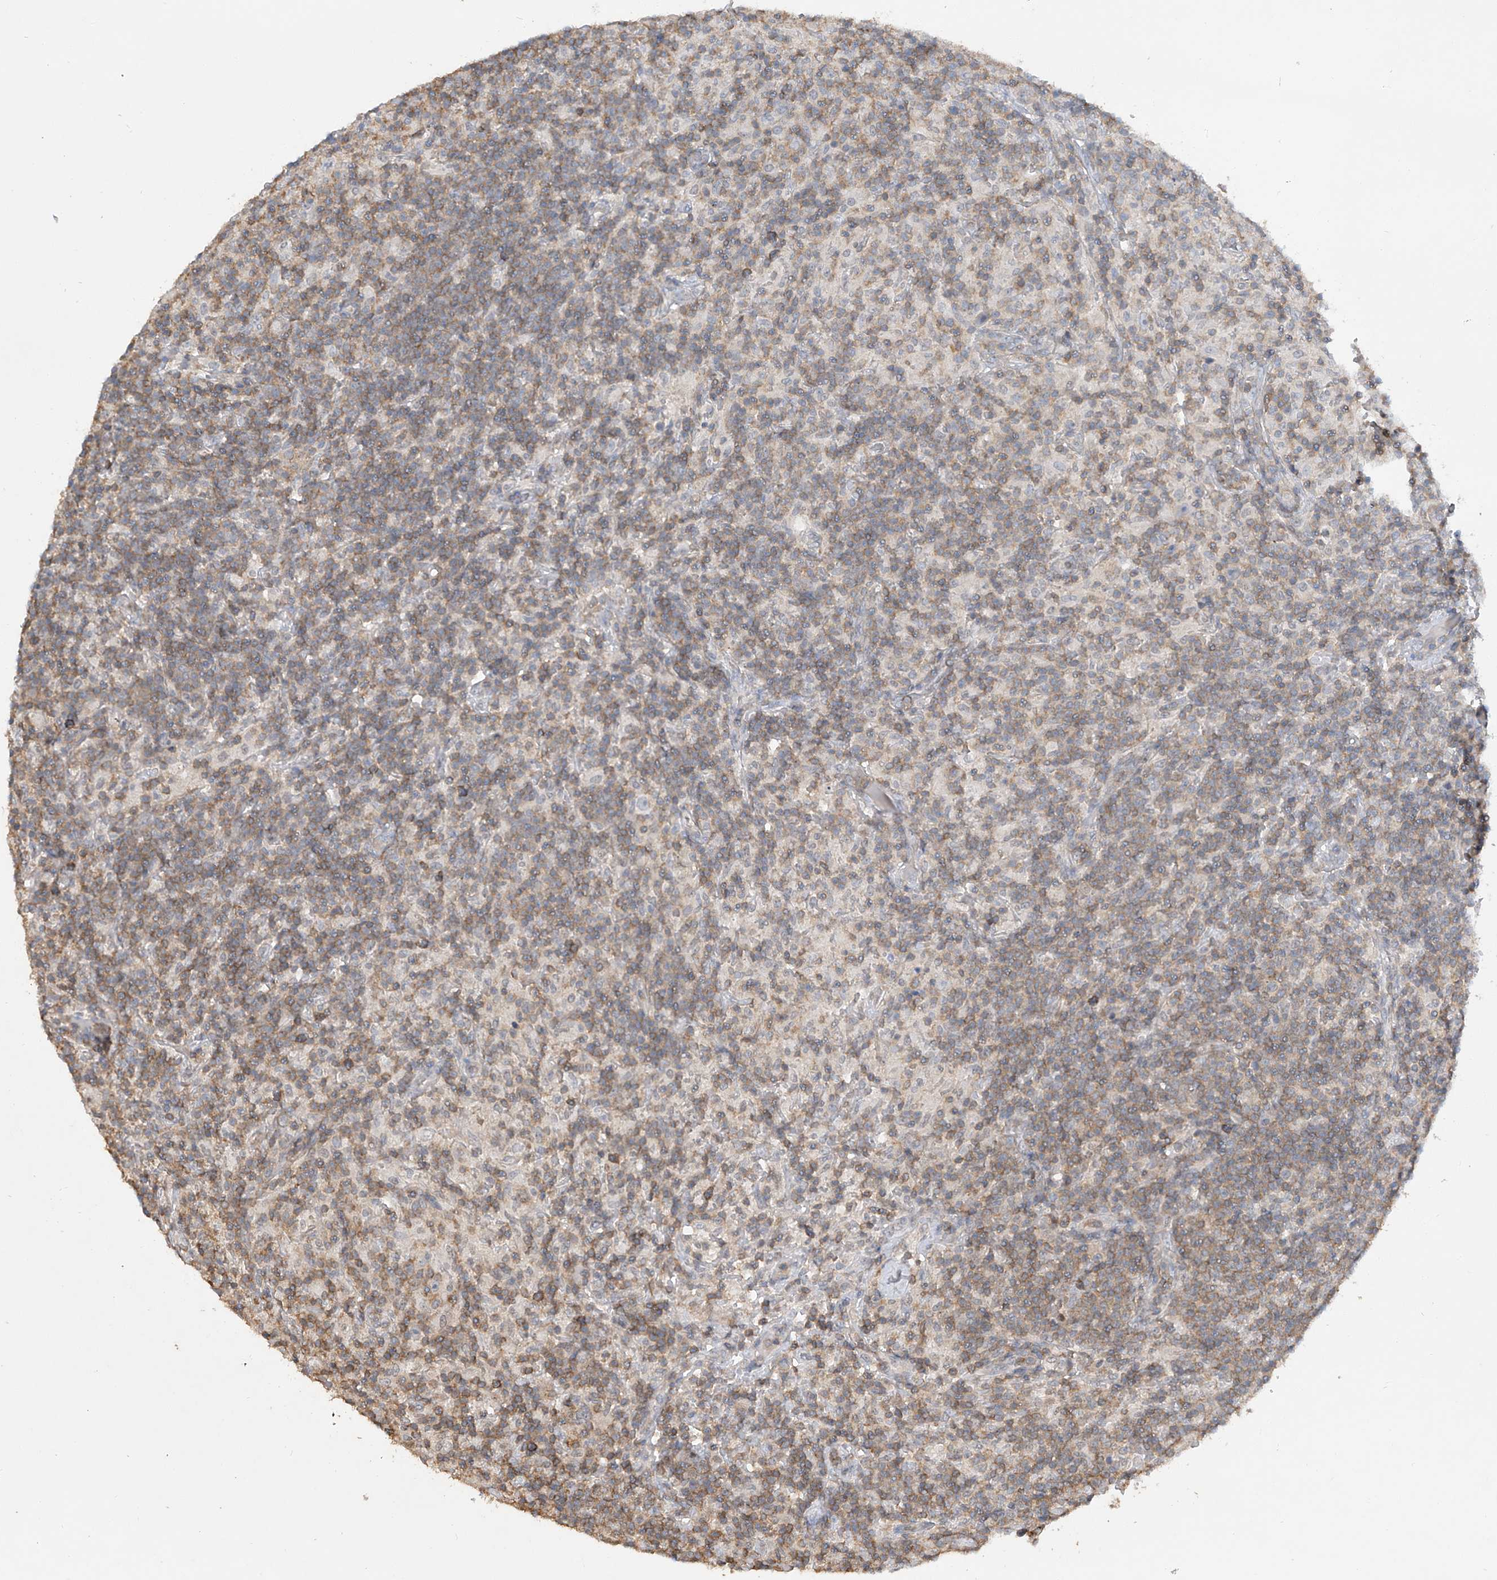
{"staining": {"intensity": "negative", "quantity": "none", "location": "none"}, "tissue": "lymphoma", "cell_type": "Tumor cells", "image_type": "cancer", "snomed": [{"axis": "morphology", "description": "Hodgkin's disease, NOS"}, {"axis": "topography", "description": "Lymph node"}], "caption": "An image of lymphoma stained for a protein exhibits no brown staining in tumor cells.", "gene": "HAS3", "patient": {"sex": "male", "age": 70}}